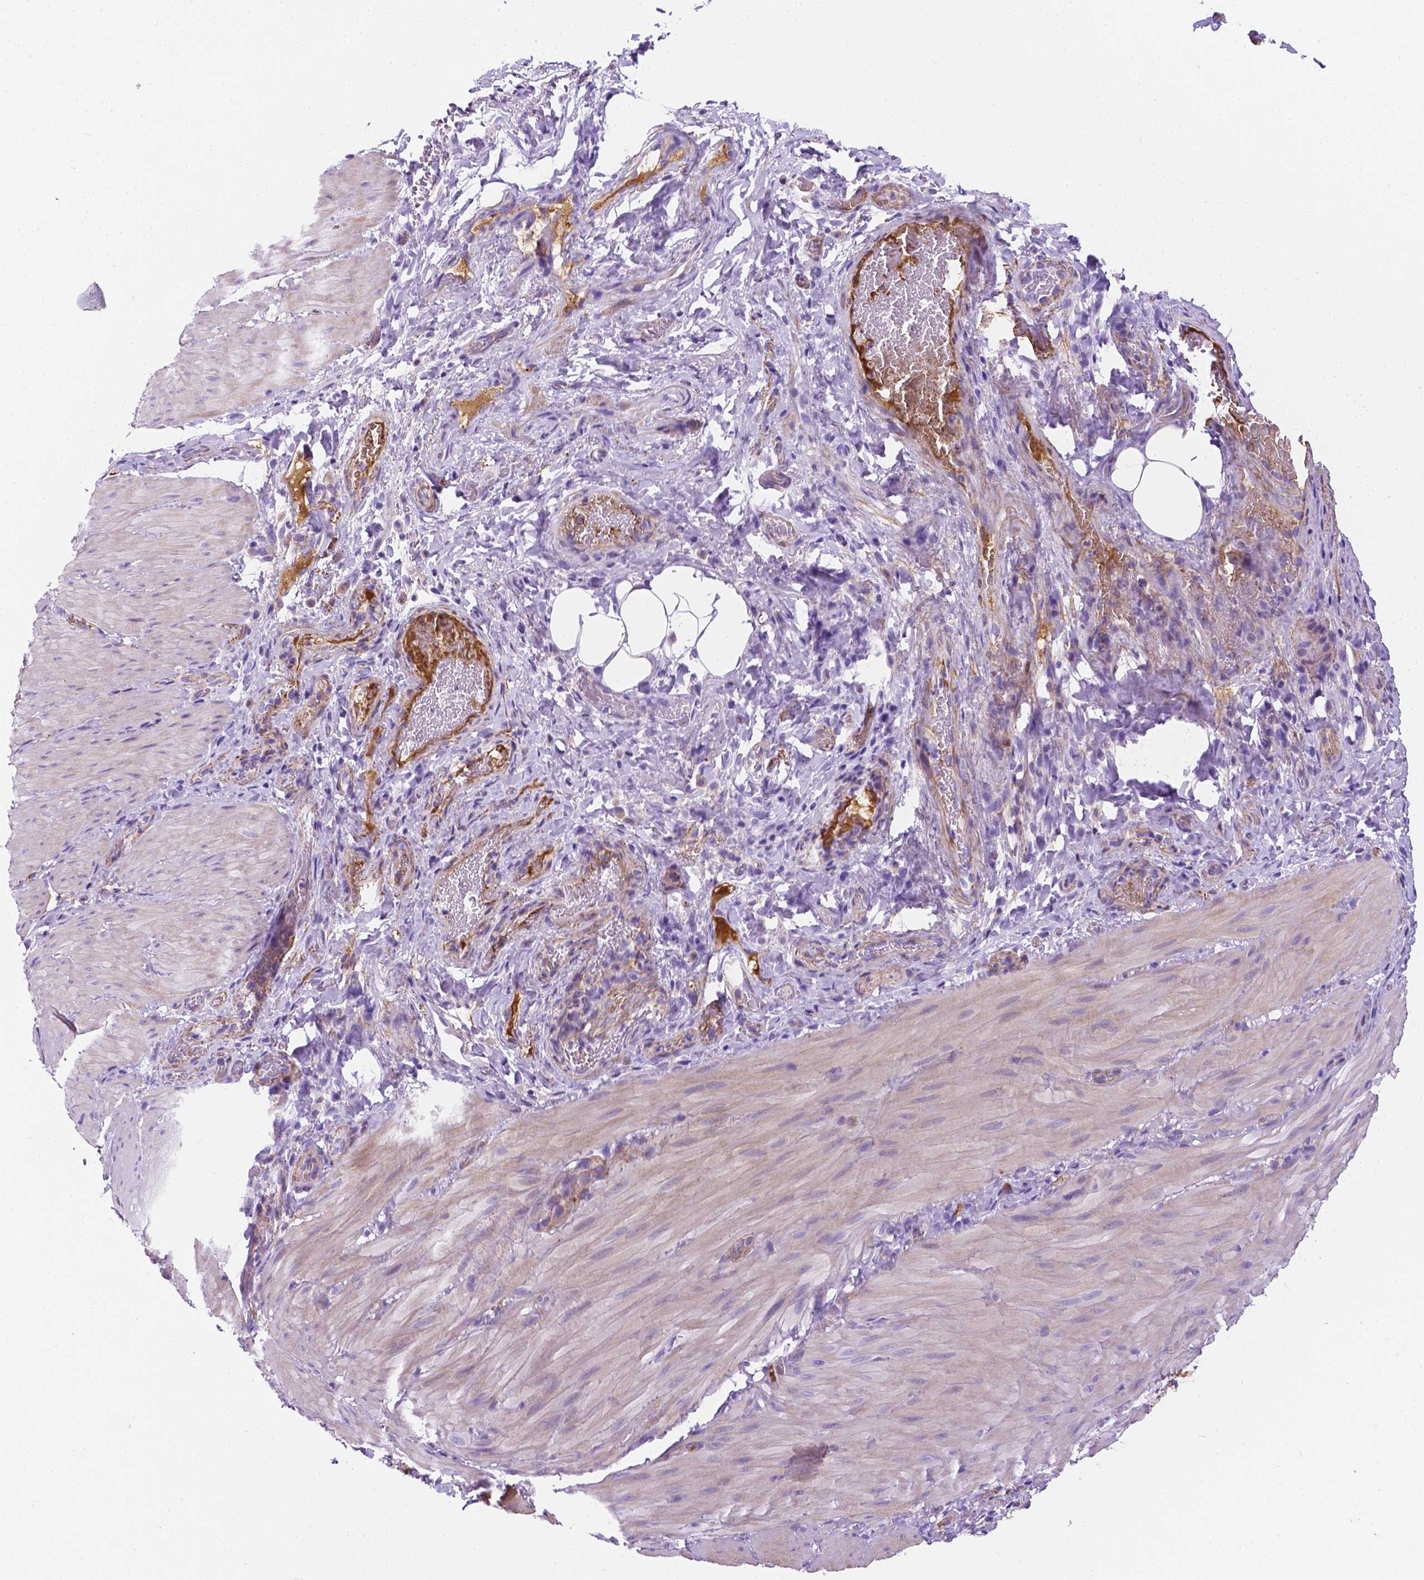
{"staining": {"intensity": "weak", "quantity": "25%-75%", "location": "cytoplasmic/membranous"}, "tissue": "smooth muscle", "cell_type": "Smooth muscle cells", "image_type": "normal", "snomed": [{"axis": "morphology", "description": "Normal tissue, NOS"}, {"axis": "topography", "description": "Smooth muscle"}, {"axis": "topography", "description": "Colon"}], "caption": "This micrograph reveals immunohistochemistry staining of normal human smooth muscle, with low weak cytoplasmic/membranous staining in about 25%-75% of smooth muscle cells.", "gene": "APOE", "patient": {"sex": "male", "age": 73}}